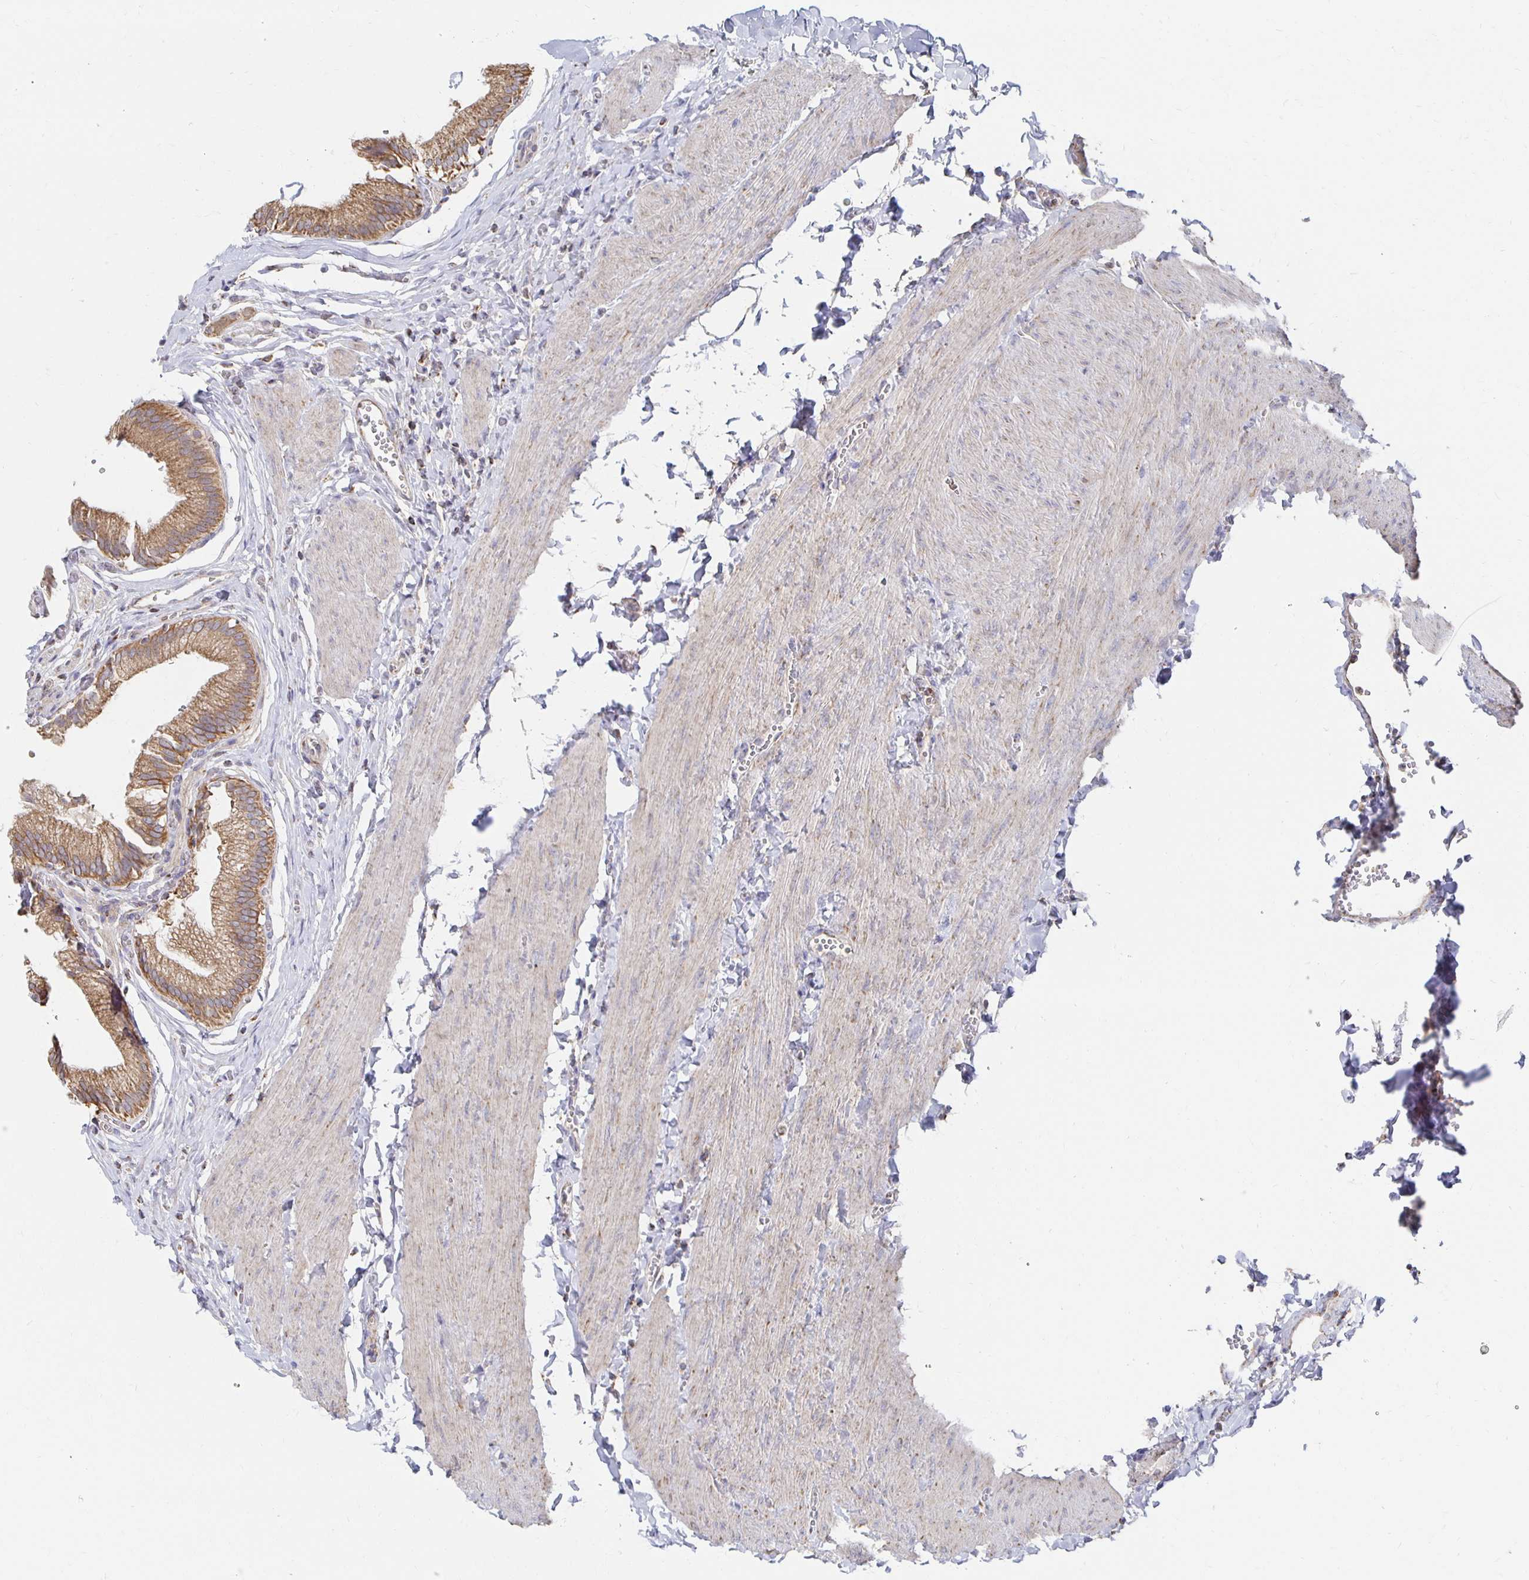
{"staining": {"intensity": "moderate", "quantity": ">75%", "location": "cytoplasmic/membranous"}, "tissue": "gallbladder", "cell_type": "Glandular cells", "image_type": "normal", "snomed": [{"axis": "morphology", "description": "Normal tissue, NOS"}, {"axis": "topography", "description": "Gallbladder"}, {"axis": "topography", "description": "Peripheral nerve tissue"}], "caption": "This is a photomicrograph of IHC staining of benign gallbladder, which shows moderate staining in the cytoplasmic/membranous of glandular cells.", "gene": "NKX2", "patient": {"sex": "male", "age": 17}}